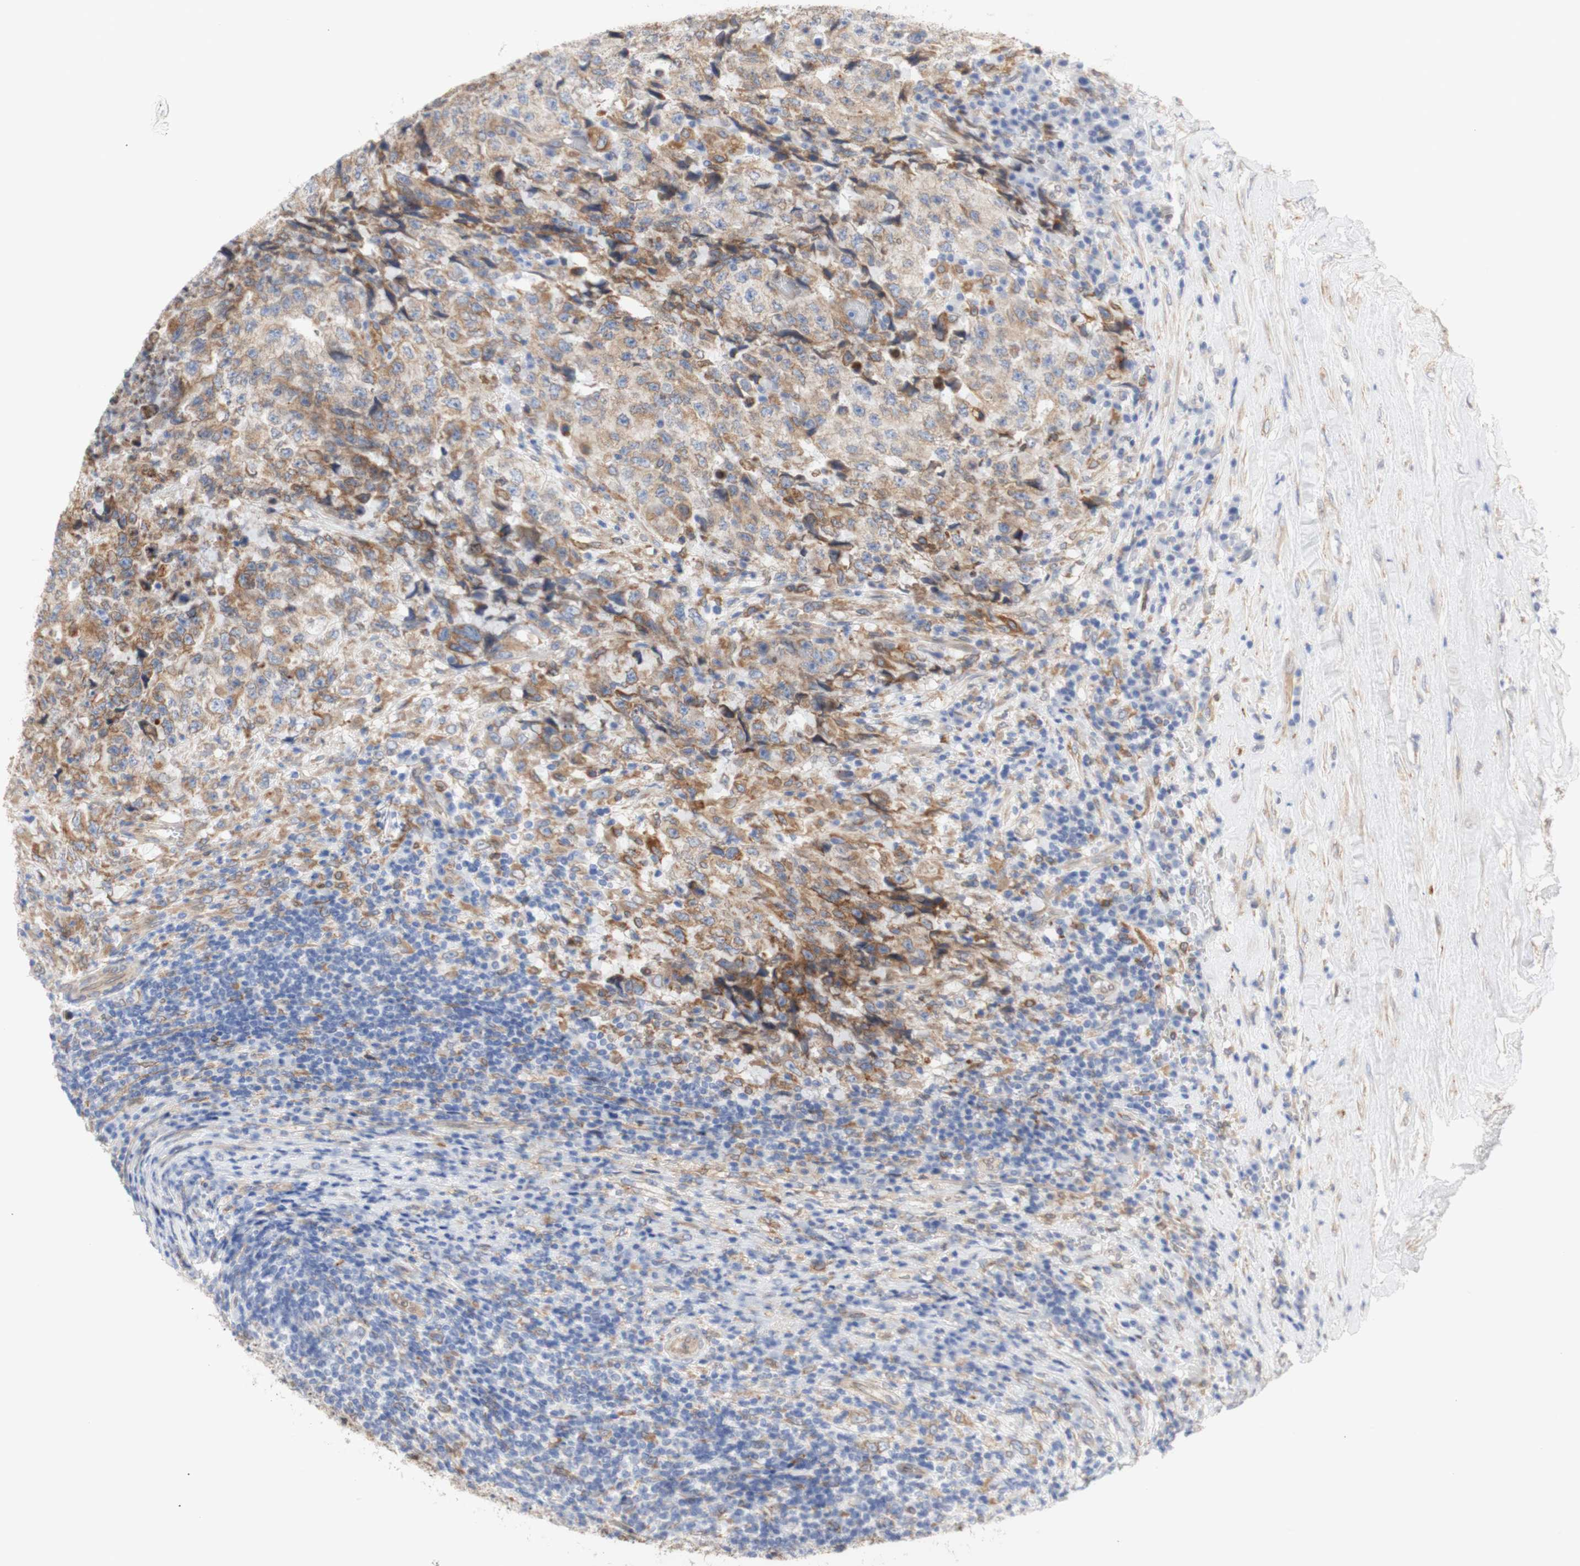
{"staining": {"intensity": "weak", "quantity": ">75%", "location": "cytoplasmic/membranous"}, "tissue": "testis cancer", "cell_type": "Tumor cells", "image_type": "cancer", "snomed": [{"axis": "morphology", "description": "Necrosis, NOS"}, {"axis": "morphology", "description": "Carcinoma, Embryonal, NOS"}, {"axis": "topography", "description": "Testis"}], "caption": "Brown immunohistochemical staining in testis cancer (embryonal carcinoma) shows weak cytoplasmic/membranous staining in approximately >75% of tumor cells. (IHC, brightfield microscopy, high magnification).", "gene": "ERLIN1", "patient": {"sex": "male", "age": 19}}